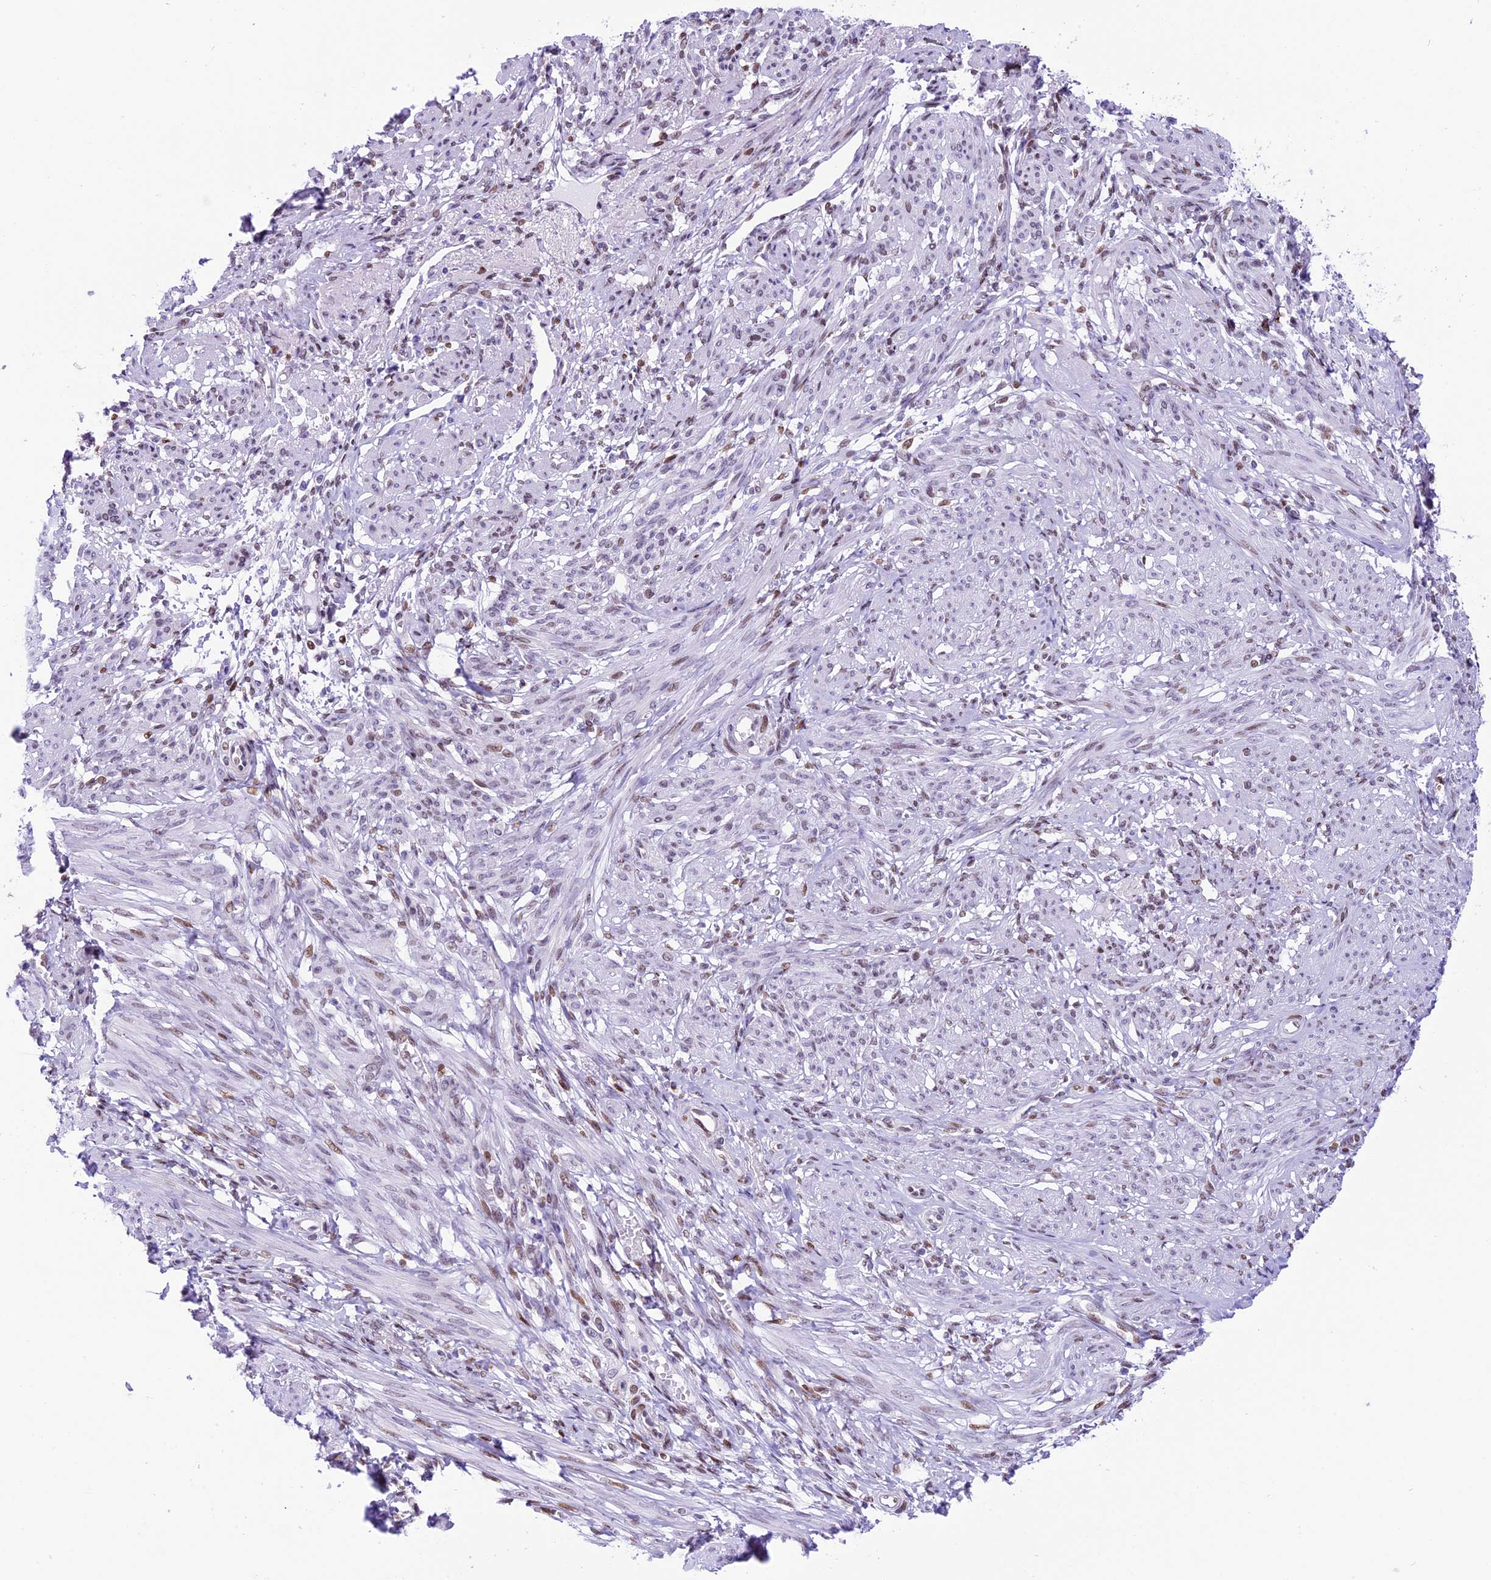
{"staining": {"intensity": "moderate", "quantity": "25%-75%", "location": "nuclear"}, "tissue": "smooth muscle", "cell_type": "Smooth muscle cells", "image_type": "normal", "snomed": [{"axis": "morphology", "description": "Normal tissue, NOS"}, {"axis": "topography", "description": "Smooth muscle"}], "caption": "Brown immunohistochemical staining in normal human smooth muscle exhibits moderate nuclear staining in approximately 25%-75% of smooth muscle cells. (DAB (3,3'-diaminobenzidine) IHC, brown staining for protein, blue staining for nuclei).", "gene": "RPS6KB1", "patient": {"sex": "female", "age": 39}}